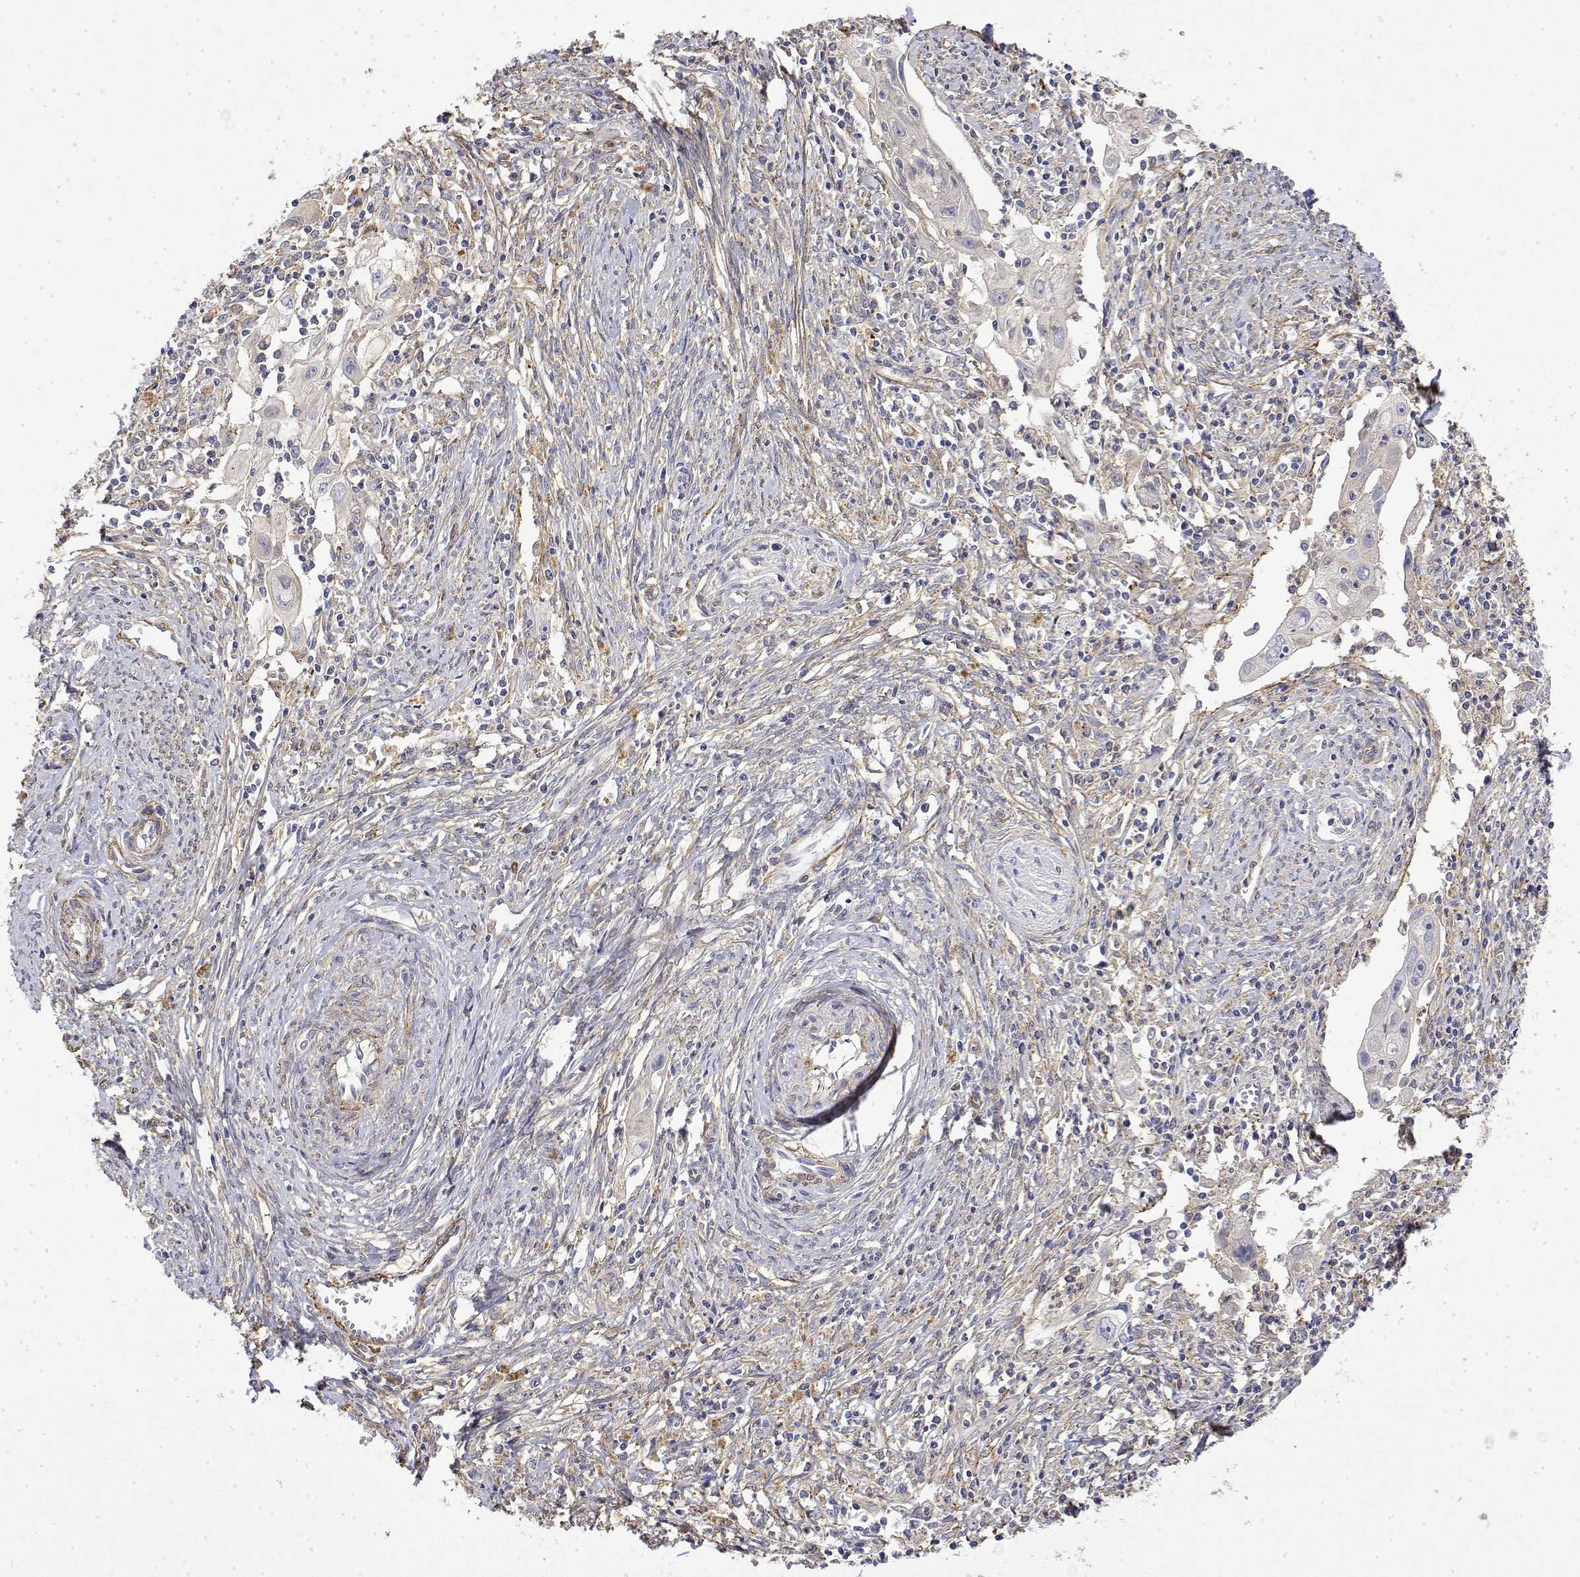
{"staining": {"intensity": "negative", "quantity": "none", "location": "none"}, "tissue": "cervical cancer", "cell_type": "Tumor cells", "image_type": "cancer", "snomed": [{"axis": "morphology", "description": "Squamous cell carcinoma, NOS"}, {"axis": "topography", "description": "Cervix"}], "caption": "Immunohistochemistry of human cervical squamous cell carcinoma shows no staining in tumor cells.", "gene": "SOWAHD", "patient": {"sex": "female", "age": 30}}